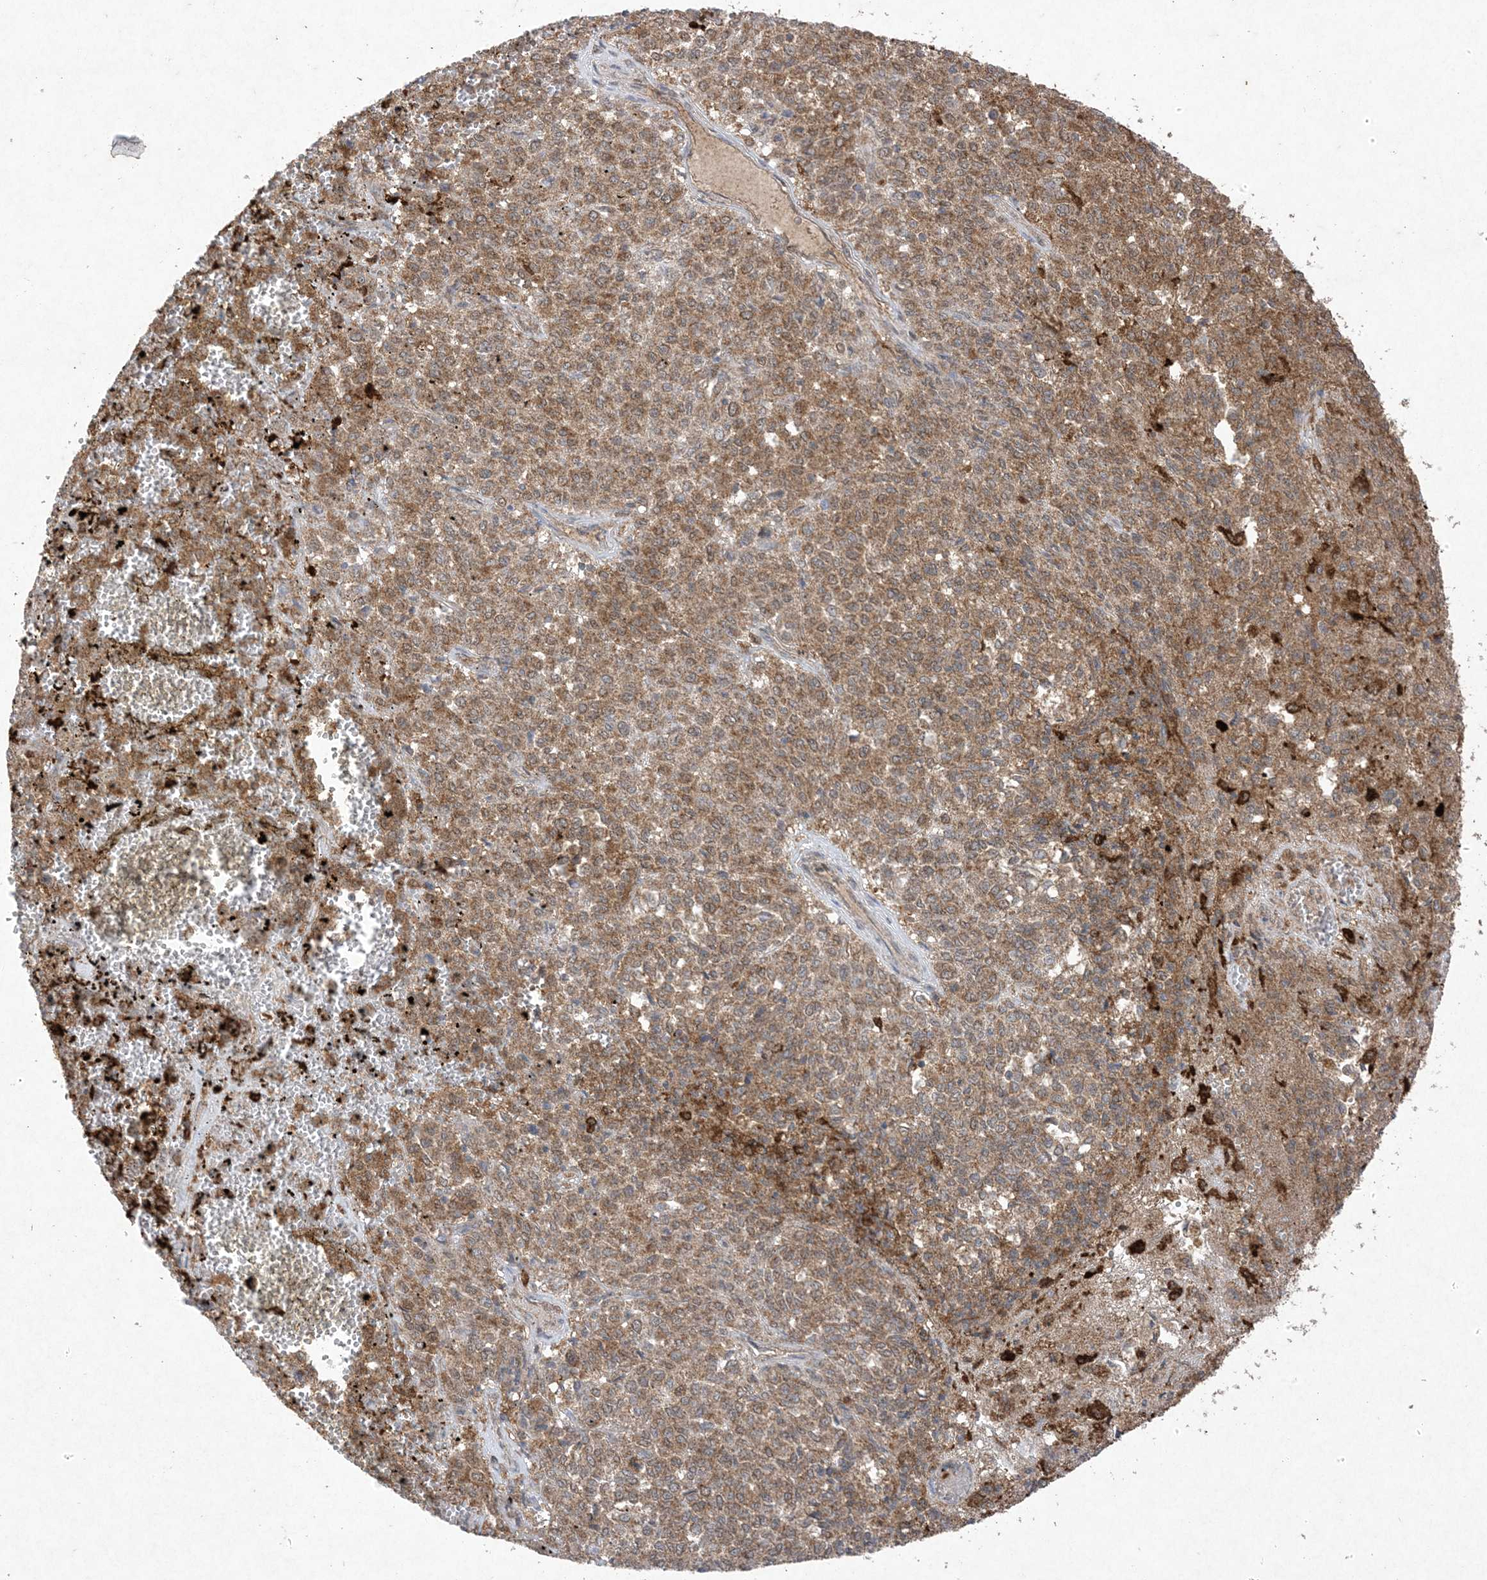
{"staining": {"intensity": "moderate", "quantity": ">75%", "location": "cytoplasmic/membranous"}, "tissue": "melanoma", "cell_type": "Tumor cells", "image_type": "cancer", "snomed": [{"axis": "morphology", "description": "Malignant melanoma, Metastatic site"}, {"axis": "topography", "description": "Pancreas"}], "caption": "There is medium levels of moderate cytoplasmic/membranous positivity in tumor cells of malignant melanoma (metastatic site), as demonstrated by immunohistochemical staining (brown color).", "gene": "UBE2C", "patient": {"sex": "female", "age": 30}}